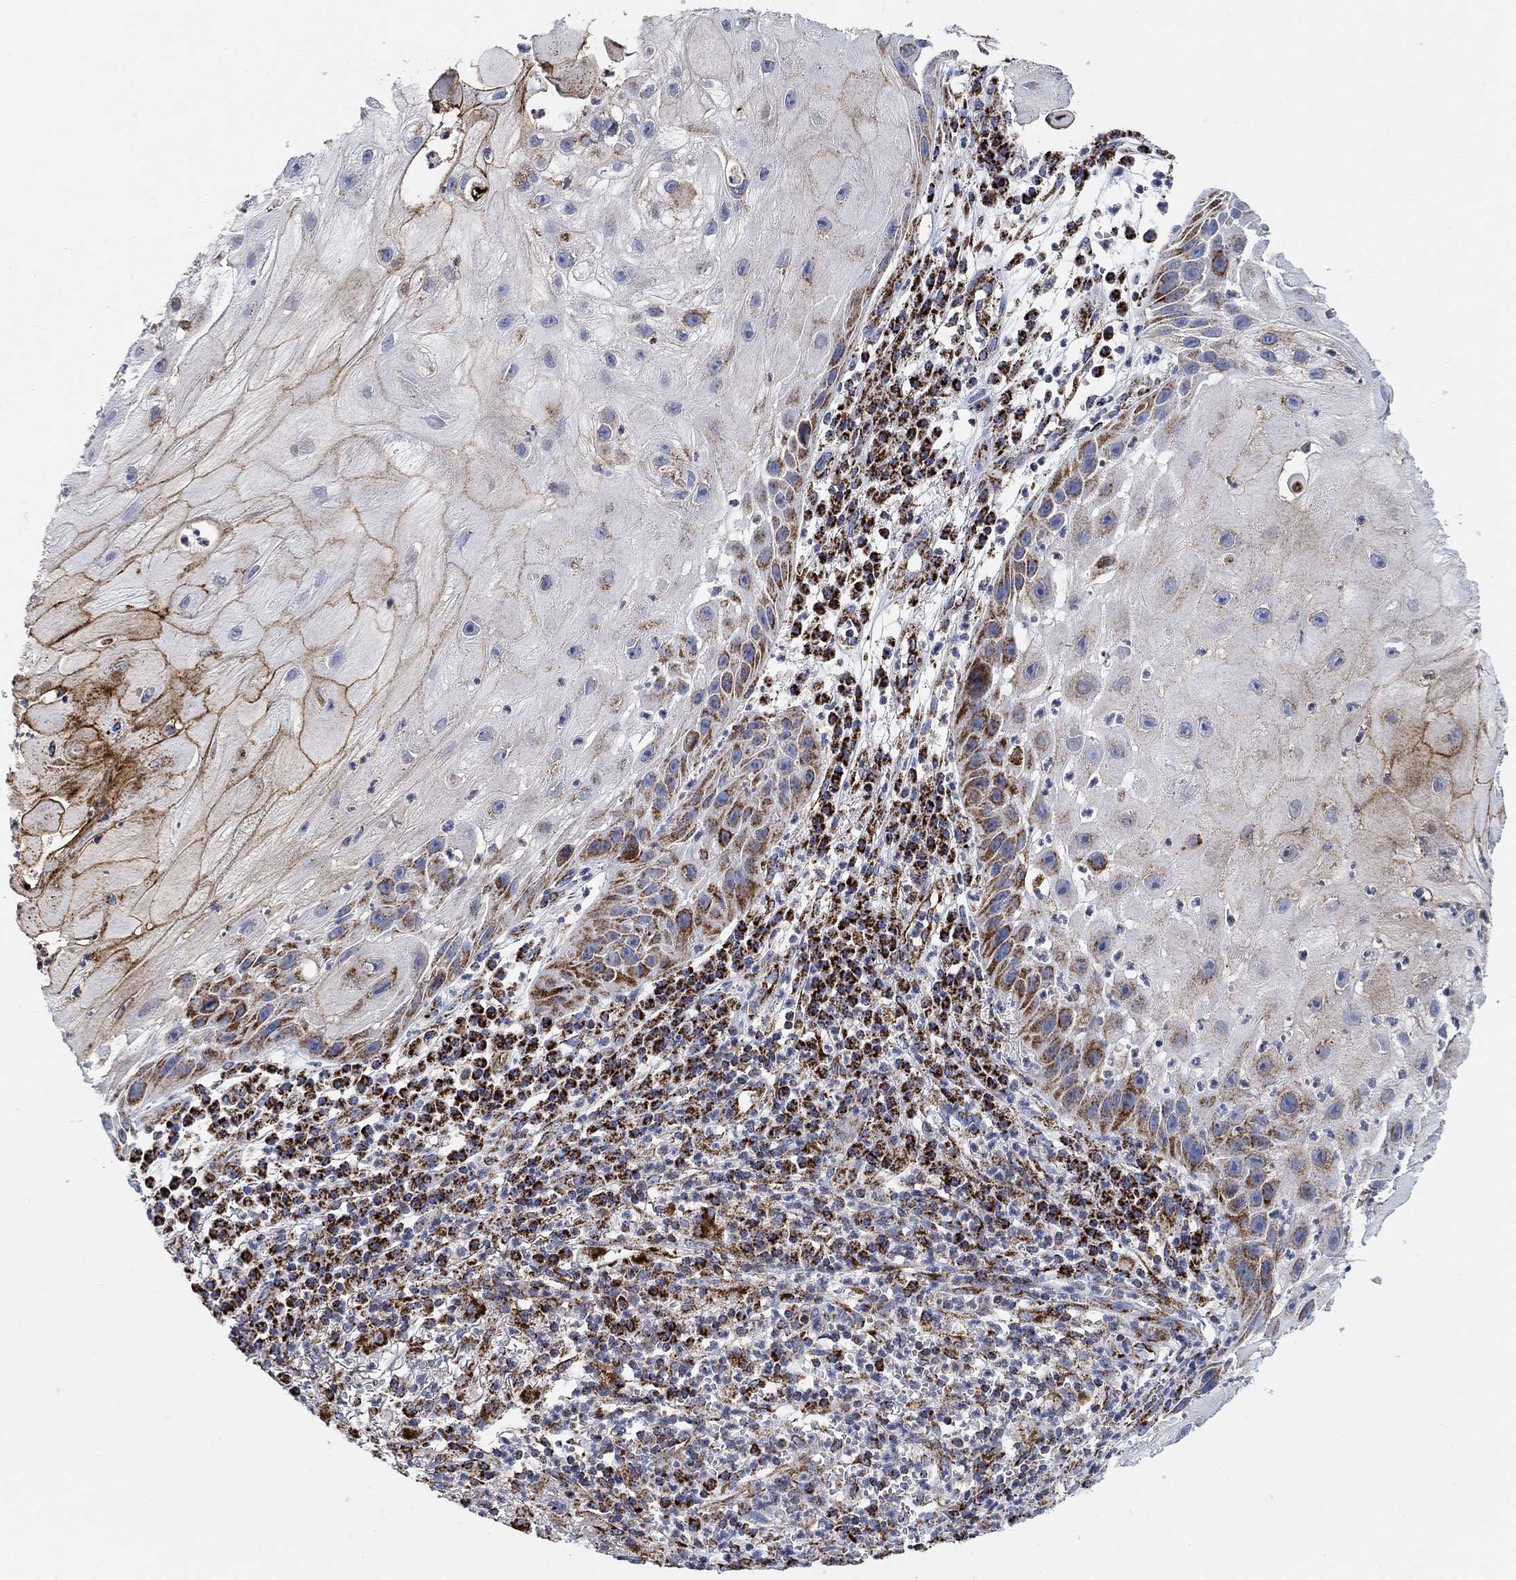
{"staining": {"intensity": "moderate", "quantity": "<25%", "location": "cytoplasmic/membranous"}, "tissue": "skin cancer", "cell_type": "Tumor cells", "image_type": "cancer", "snomed": [{"axis": "morphology", "description": "Normal tissue, NOS"}, {"axis": "morphology", "description": "Squamous cell carcinoma, NOS"}, {"axis": "topography", "description": "Skin"}], "caption": "Approximately <25% of tumor cells in skin squamous cell carcinoma show moderate cytoplasmic/membranous protein staining as visualized by brown immunohistochemical staining.", "gene": "NDUFS3", "patient": {"sex": "male", "age": 79}}